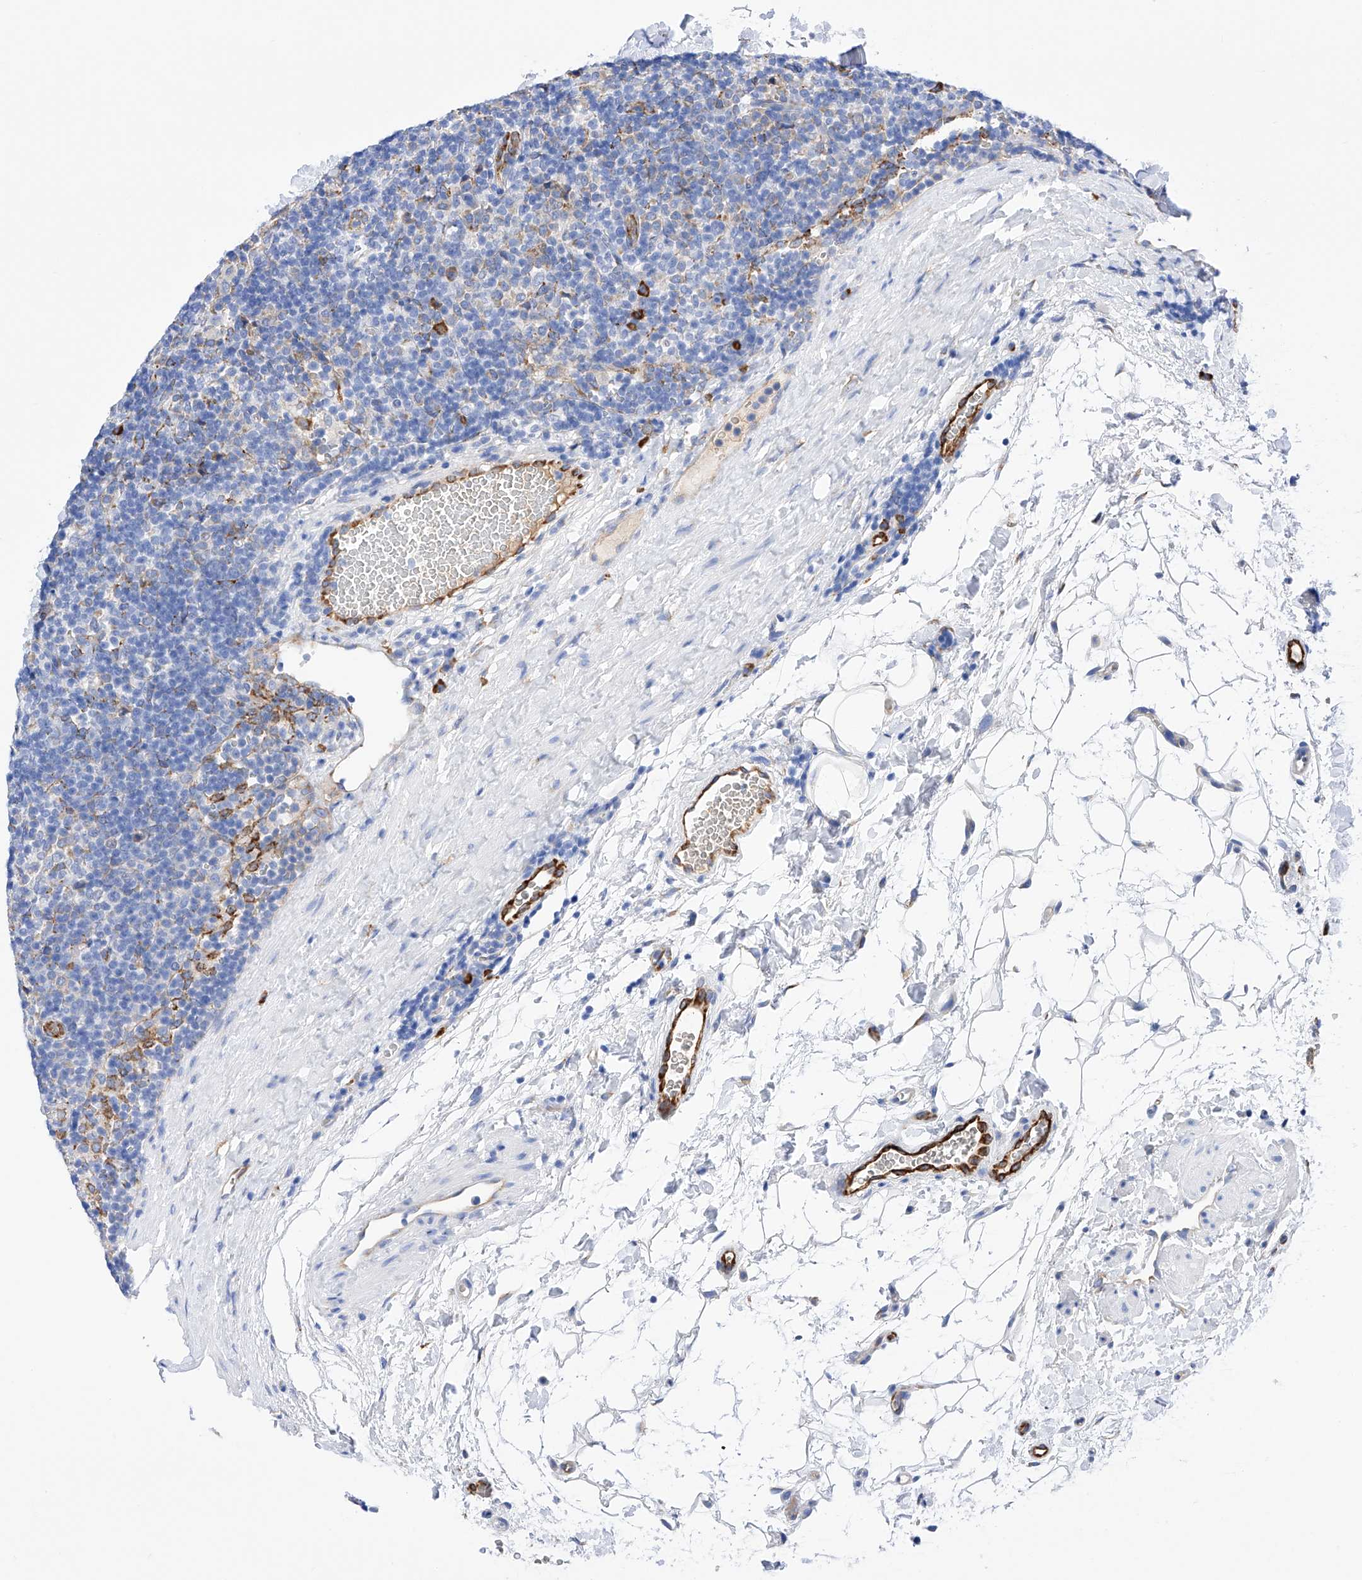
{"staining": {"intensity": "negative", "quantity": "none", "location": "none"}, "tissue": "lymphoma", "cell_type": "Tumor cells", "image_type": "cancer", "snomed": [{"axis": "morphology", "description": "Hodgkin's disease, NOS"}, {"axis": "topography", "description": "Lymph node"}], "caption": "Tumor cells are negative for protein expression in human lymphoma. (DAB immunohistochemistry (IHC) visualized using brightfield microscopy, high magnification).", "gene": "PDIA5", "patient": {"sex": "female", "age": 57}}